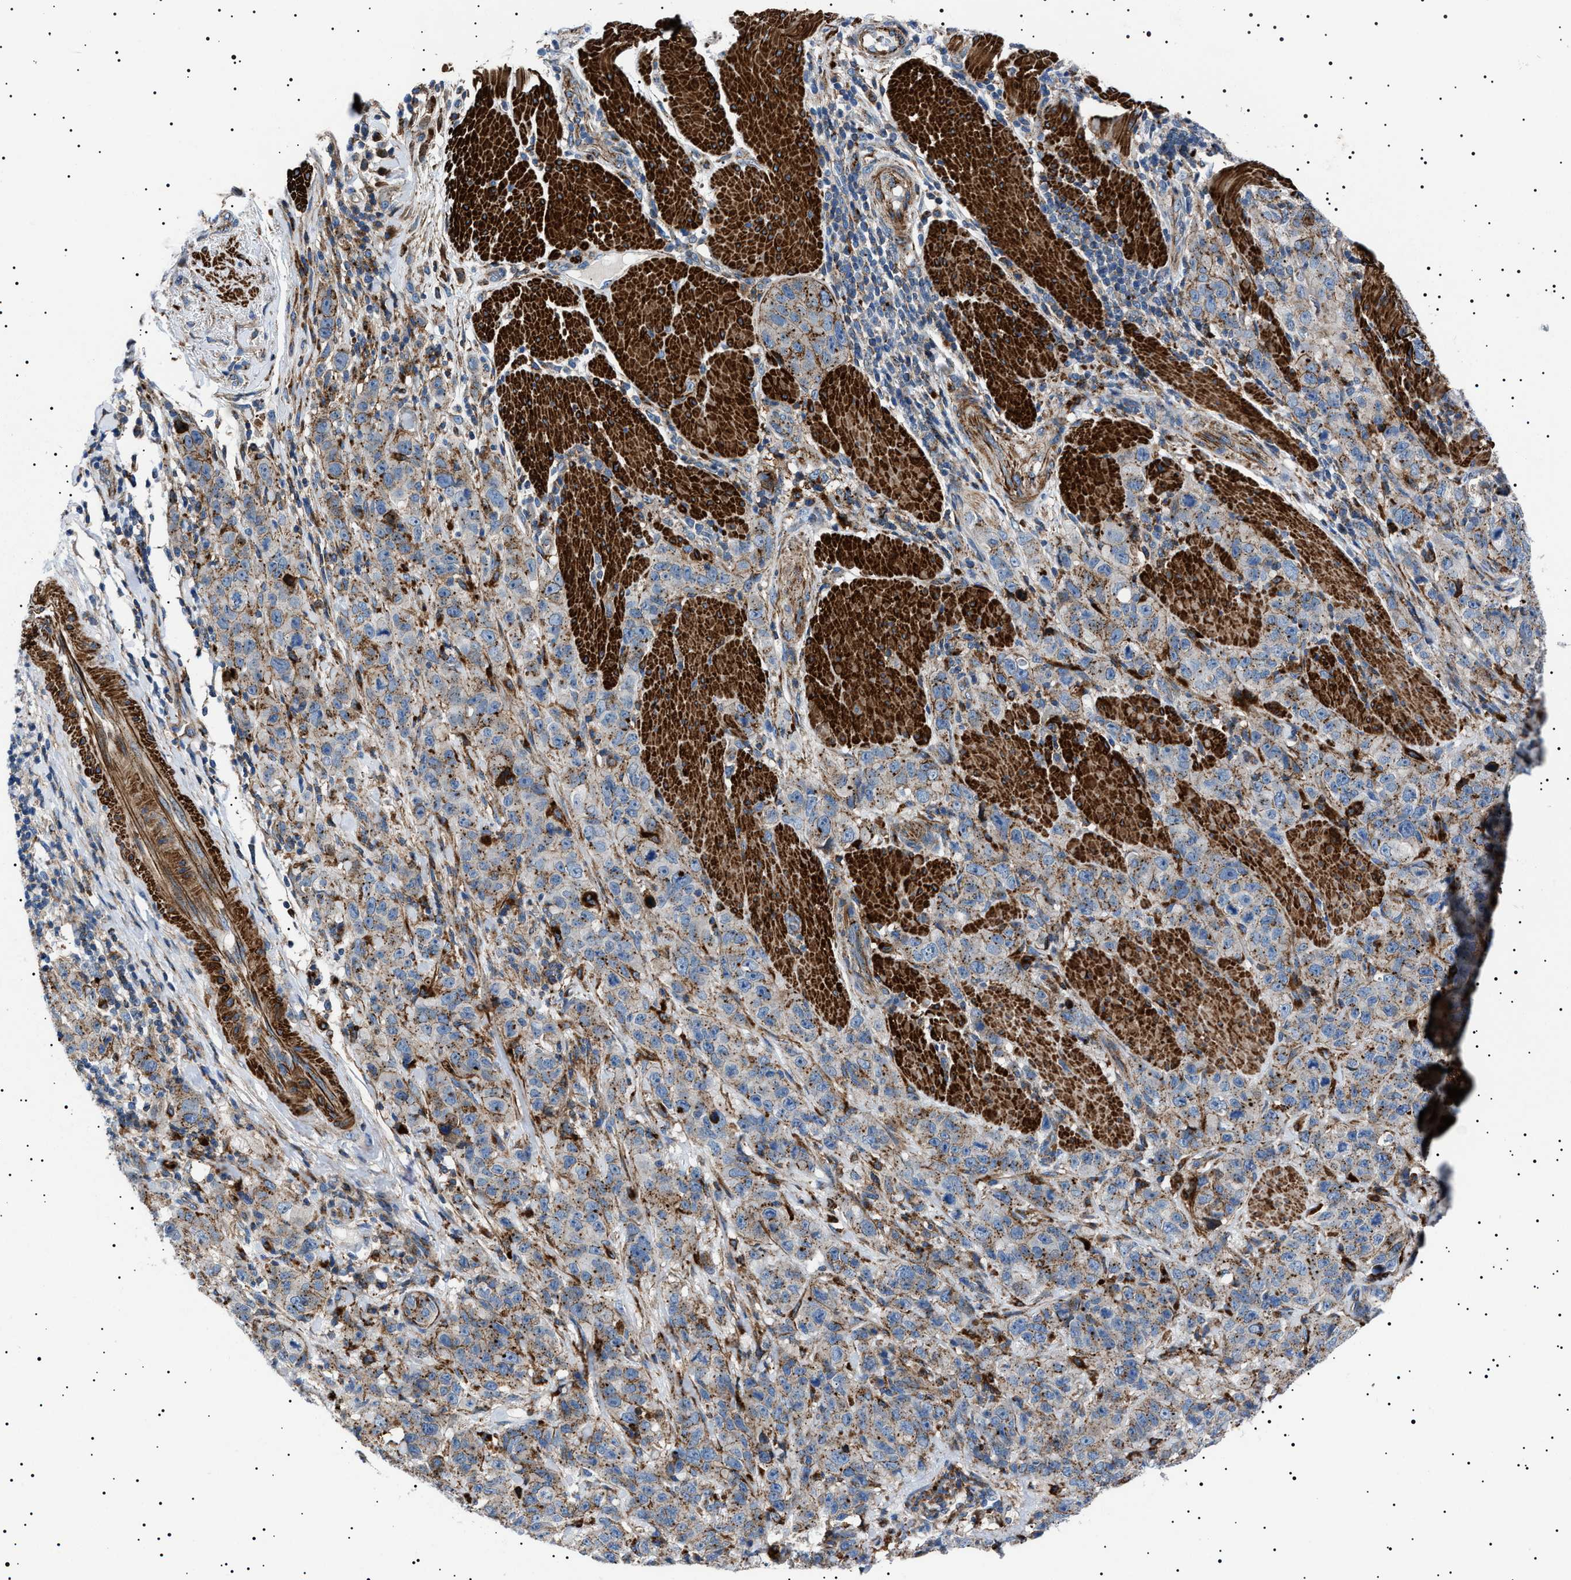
{"staining": {"intensity": "moderate", "quantity": ">75%", "location": "cytoplasmic/membranous"}, "tissue": "stomach cancer", "cell_type": "Tumor cells", "image_type": "cancer", "snomed": [{"axis": "morphology", "description": "Adenocarcinoma, NOS"}, {"axis": "topography", "description": "Stomach"}], "caption": "Protein positivity by immunohistochemistry (IHC) shows moderate cytoplasmic/membranous staining in approximately >75% of tumor cells in stomach cancer.", "gene": "NEU1", "patient": {"sex": "male", "age": 48}}